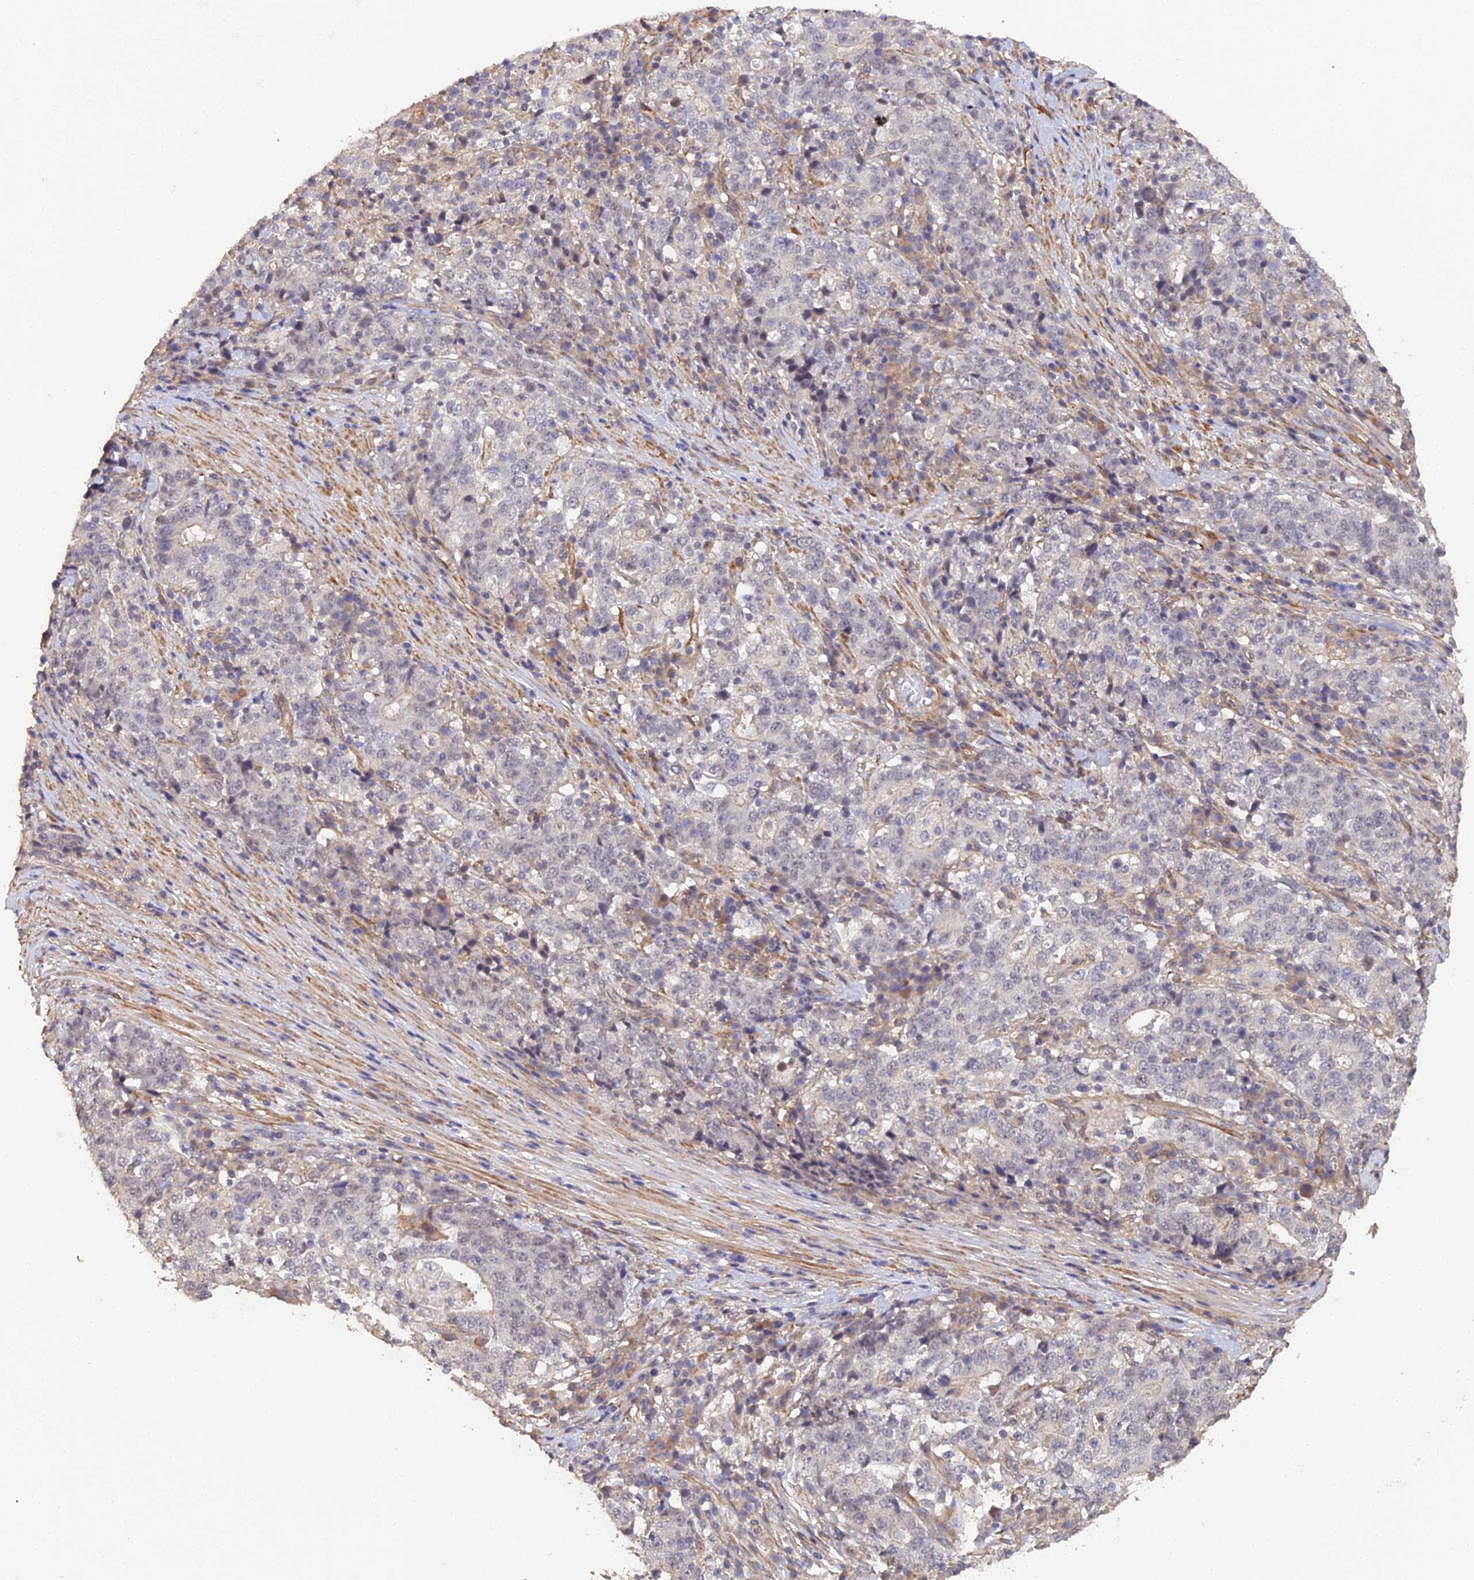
{"staining": {"intensity": "negative", "quantity": "none", "location": "none"}, "tissue": "stomach cancer", "cell_type": "Tumor cells", "image_type": "cancer", "snomed": [{"axis": "morphology", "description": "Adenocarcinoma, NOS"}, {"axis": "topography", "description": "Stomach"}], "caption": "Immunohistochemical staining of stomach cancer displays no significant expression in tumor cells.", "gene": "PAGR1", "patient": {"sex": "male", "age": 59}}